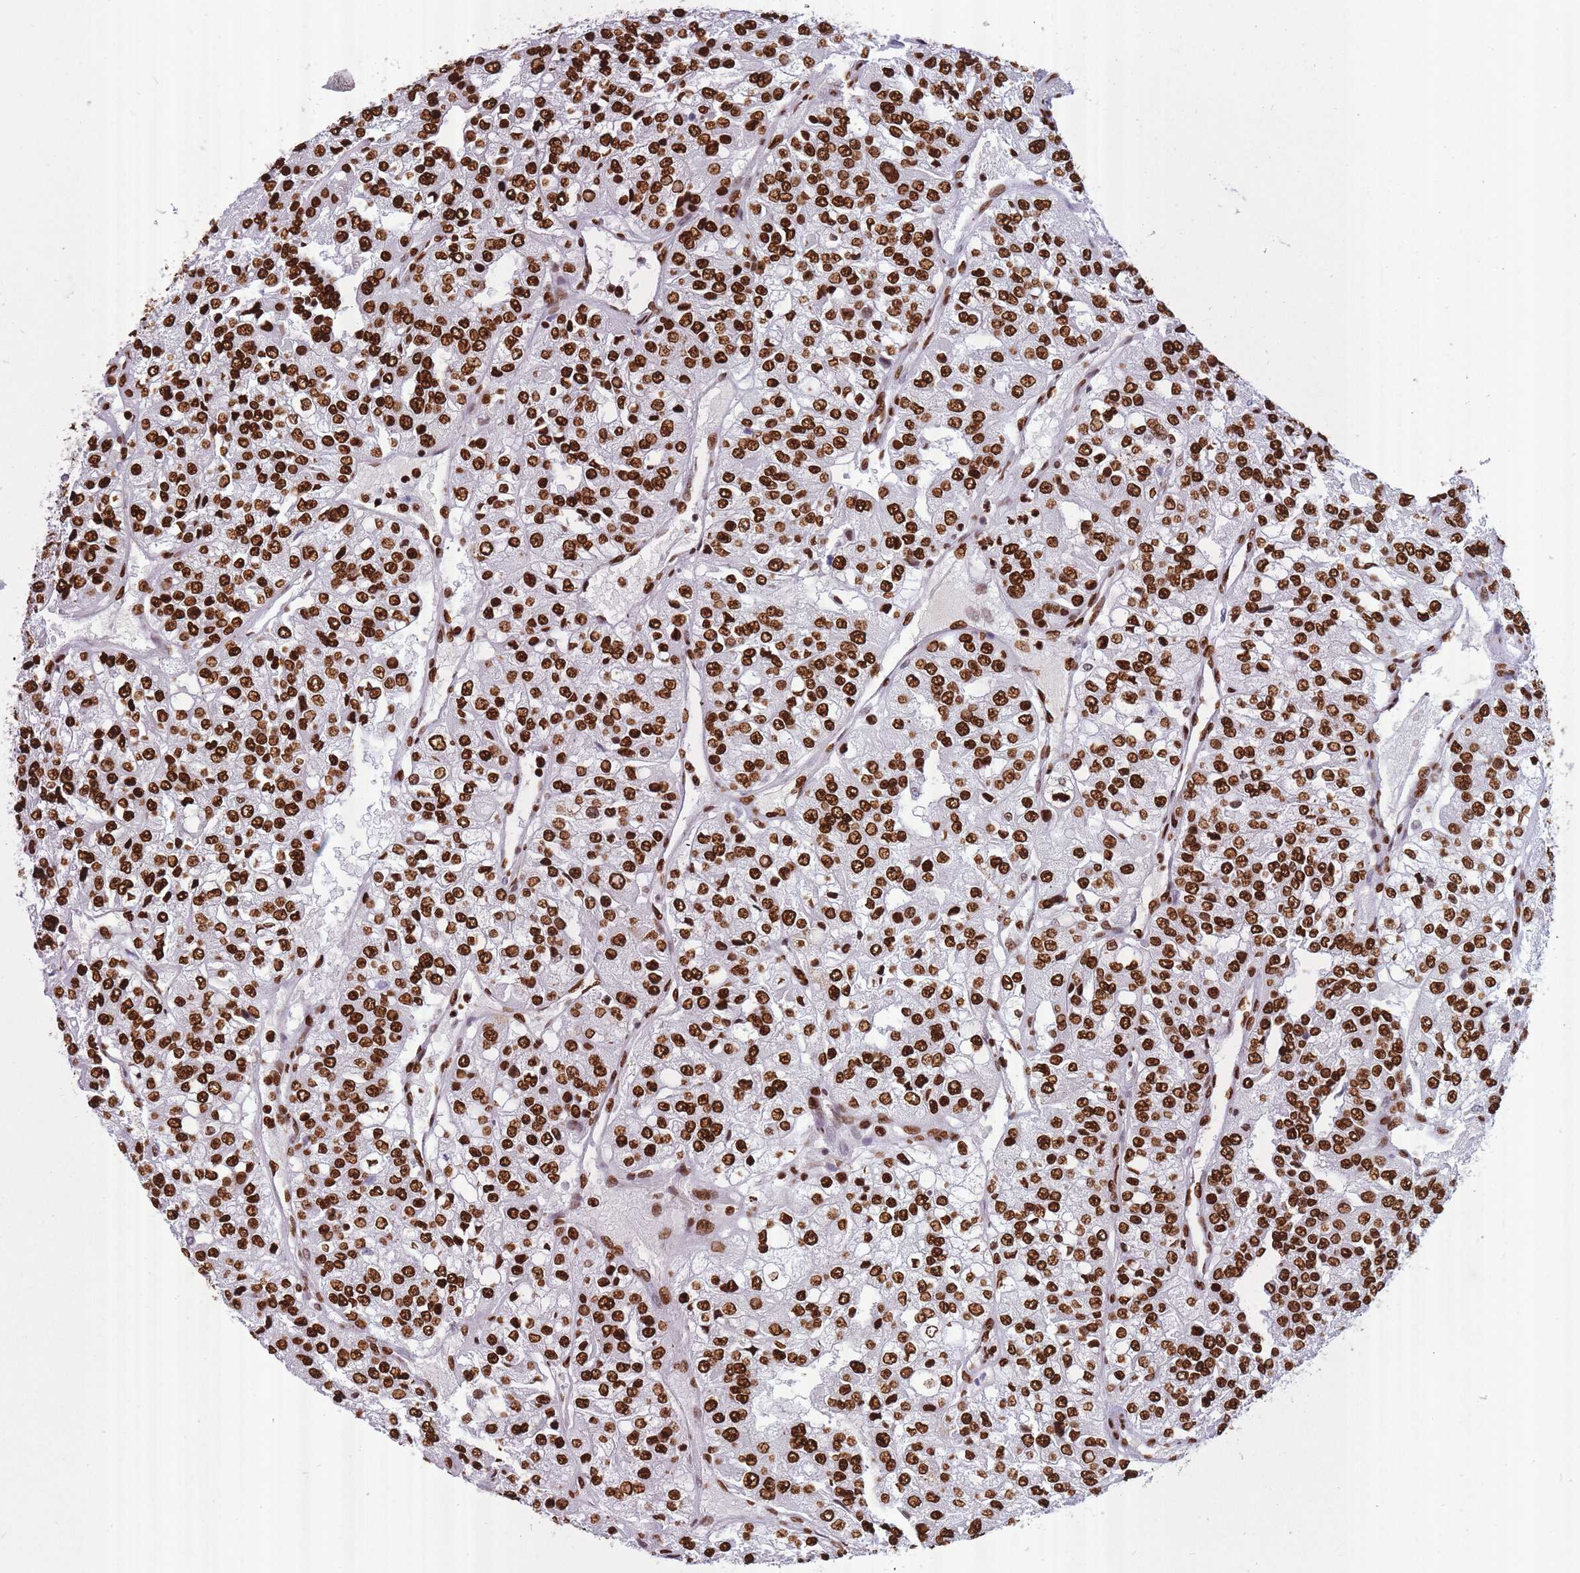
{"staining": {"intensity": "strong", "quantity": ">75%", "location": "nuclear"}, "tissue": "renal cancer", "cell_type": "Tumor cells", "image_type": "cancer", "snomed": [{"axis": "morphology", "description": "Adenocarcinoma, NOS"}, {"axis": "topography", "description": "Kidney"}], "caption": "IHC image of human renal cancer (adenocarcinoma) stained for a protein (brown), which shows high levels of strong nuclear positivity in approximately >75% of tumor cells.", "gene": "HNRNPUL1", "patient": {"sex": "female", "age": 63}}